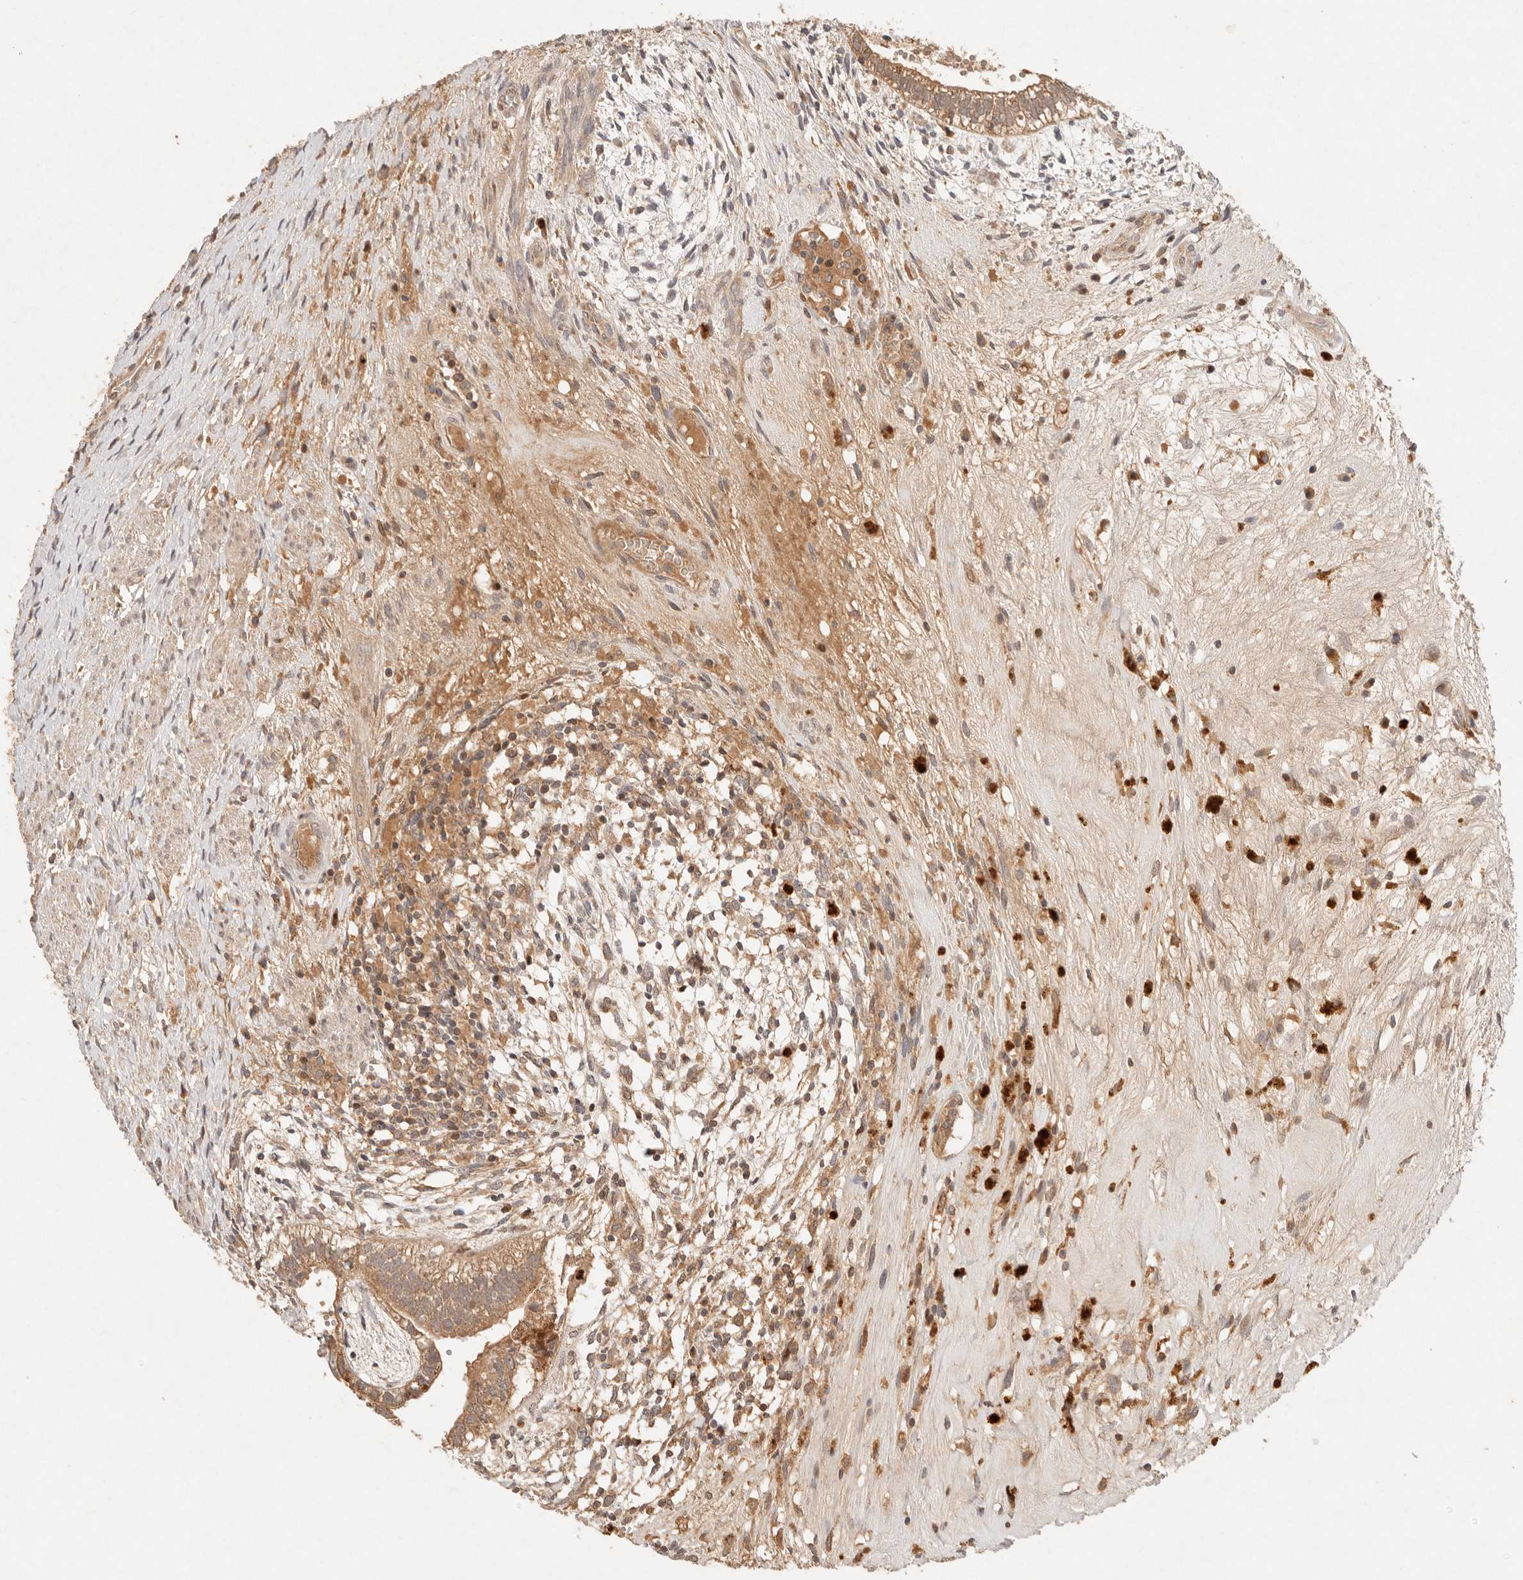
{"staining": {"intensity": "moderate", "quantity": ">75%", "location": "cytoplasmic/membranous"}, "tissue": "testis cancer", "cell_type": "Tumor cells", "image_type": "cancer", "snomed": [{"axis": "morphology", "description": "Carcinoma, Embryonal, NOS"}, {"axis": "topography", "description": "Testis"}], "caption": "Tumor cells show moderate cytoplasmic/membranous staining in about >75% of cells in testis cancer (embryonal carcinoma). The staining is performed using DAB (3,3'-diaminobenzidine) brown chromogen to label protein expression. The nuclei are counter-stained blue using hematoxylin.", "gene": "PHLDA3", "patient": {"sex": "male", "age": 26}}